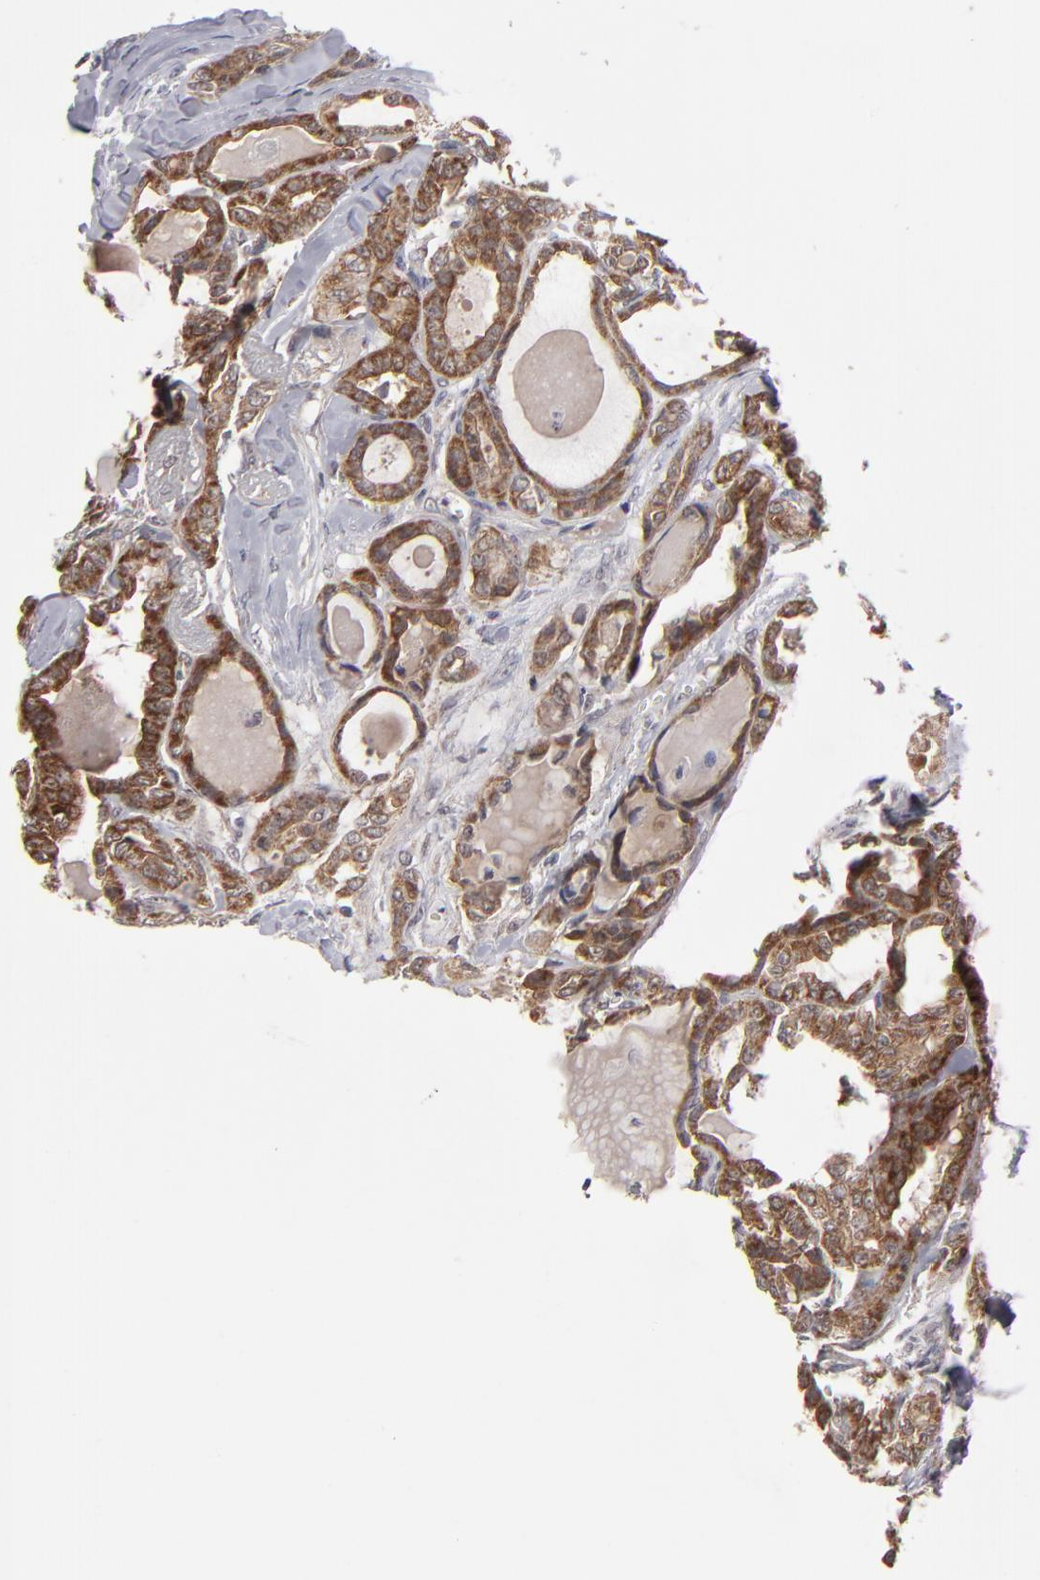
{"staining": {"intensity": "strong", "quantity": ">75%", "location": "cytoplasmic/membranous"}, "tissue": "thyroid cancer", "cell_type": "Tumor cells", "image_type": "cancer", "snomed": [{"axis": "morphology", "description": "Carcinoma, NOS"}, {"axis": "topography", "description": "Thyroid gland"}], "caption": "Tumor cells demonstrate high levels of strong cytoplasmic/membranous staining in about >75% of cells in human carcinoma (thyroid).", "gene": "GLCCI1", "patient": {"sex": "female", "age": 91}}